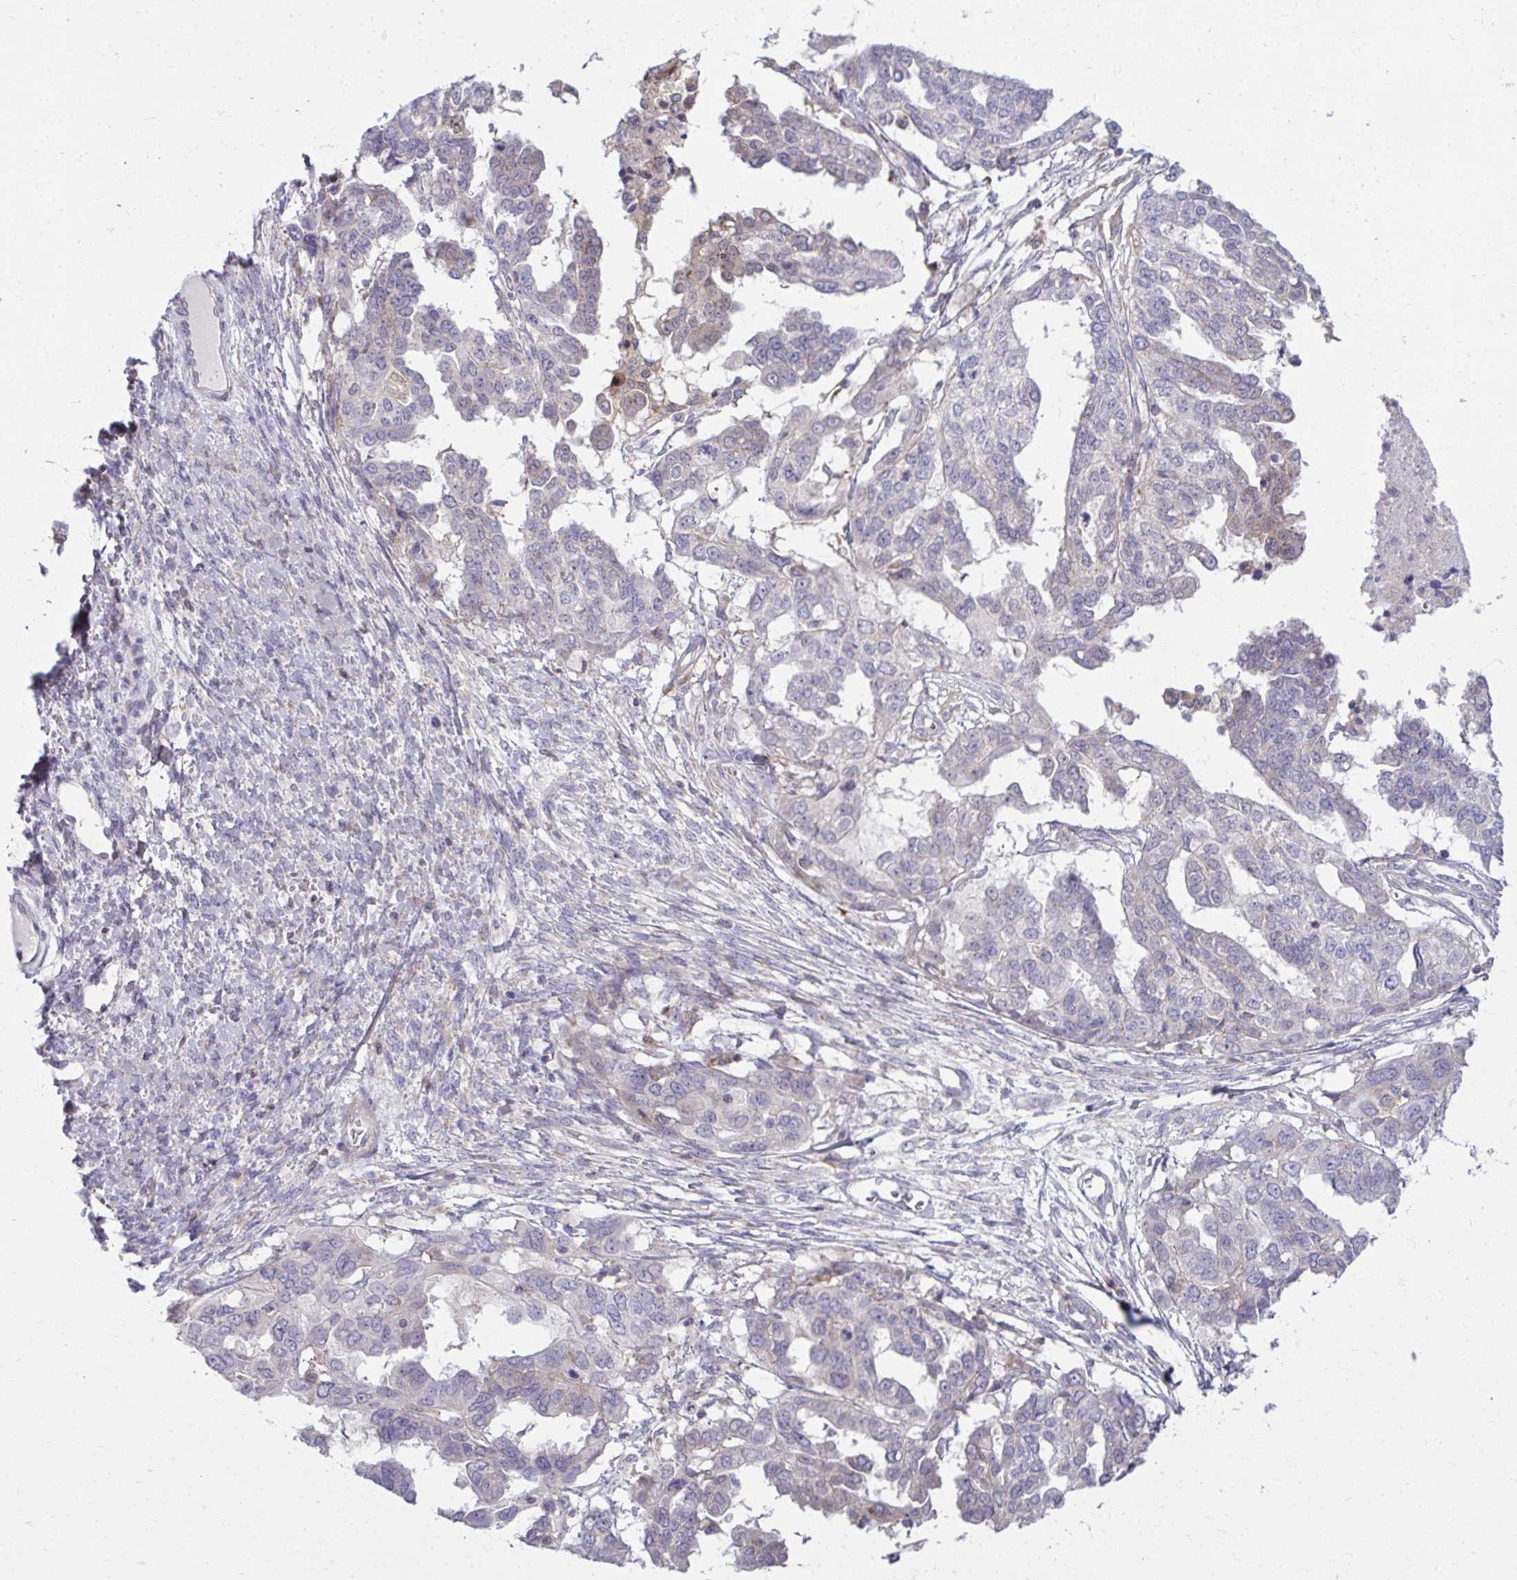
{"staining": {"intensity": "negative", "quantity": "none", "location": "none"}, "tissue": "ovarian cancer", "cell_type": "Tumor cells", "image_type": "cancer", "snomed": [{"axis": "morphology", "description": "Cystadenocarcinoma, serous, NOS"}, {"axis": "topography", "description": "Ovary"}], "caption": "Immunohistochemistry (IHC) micrograph of neoplastic tissue: ovarian cancer (serous cystadenocarcinoma) stained with DAB (3,3'-diaminobenzidine) shows no significant protein expression in tumor cells.", "gene": "C16orf54", "patient": {"sex": "female", "age": 53}}